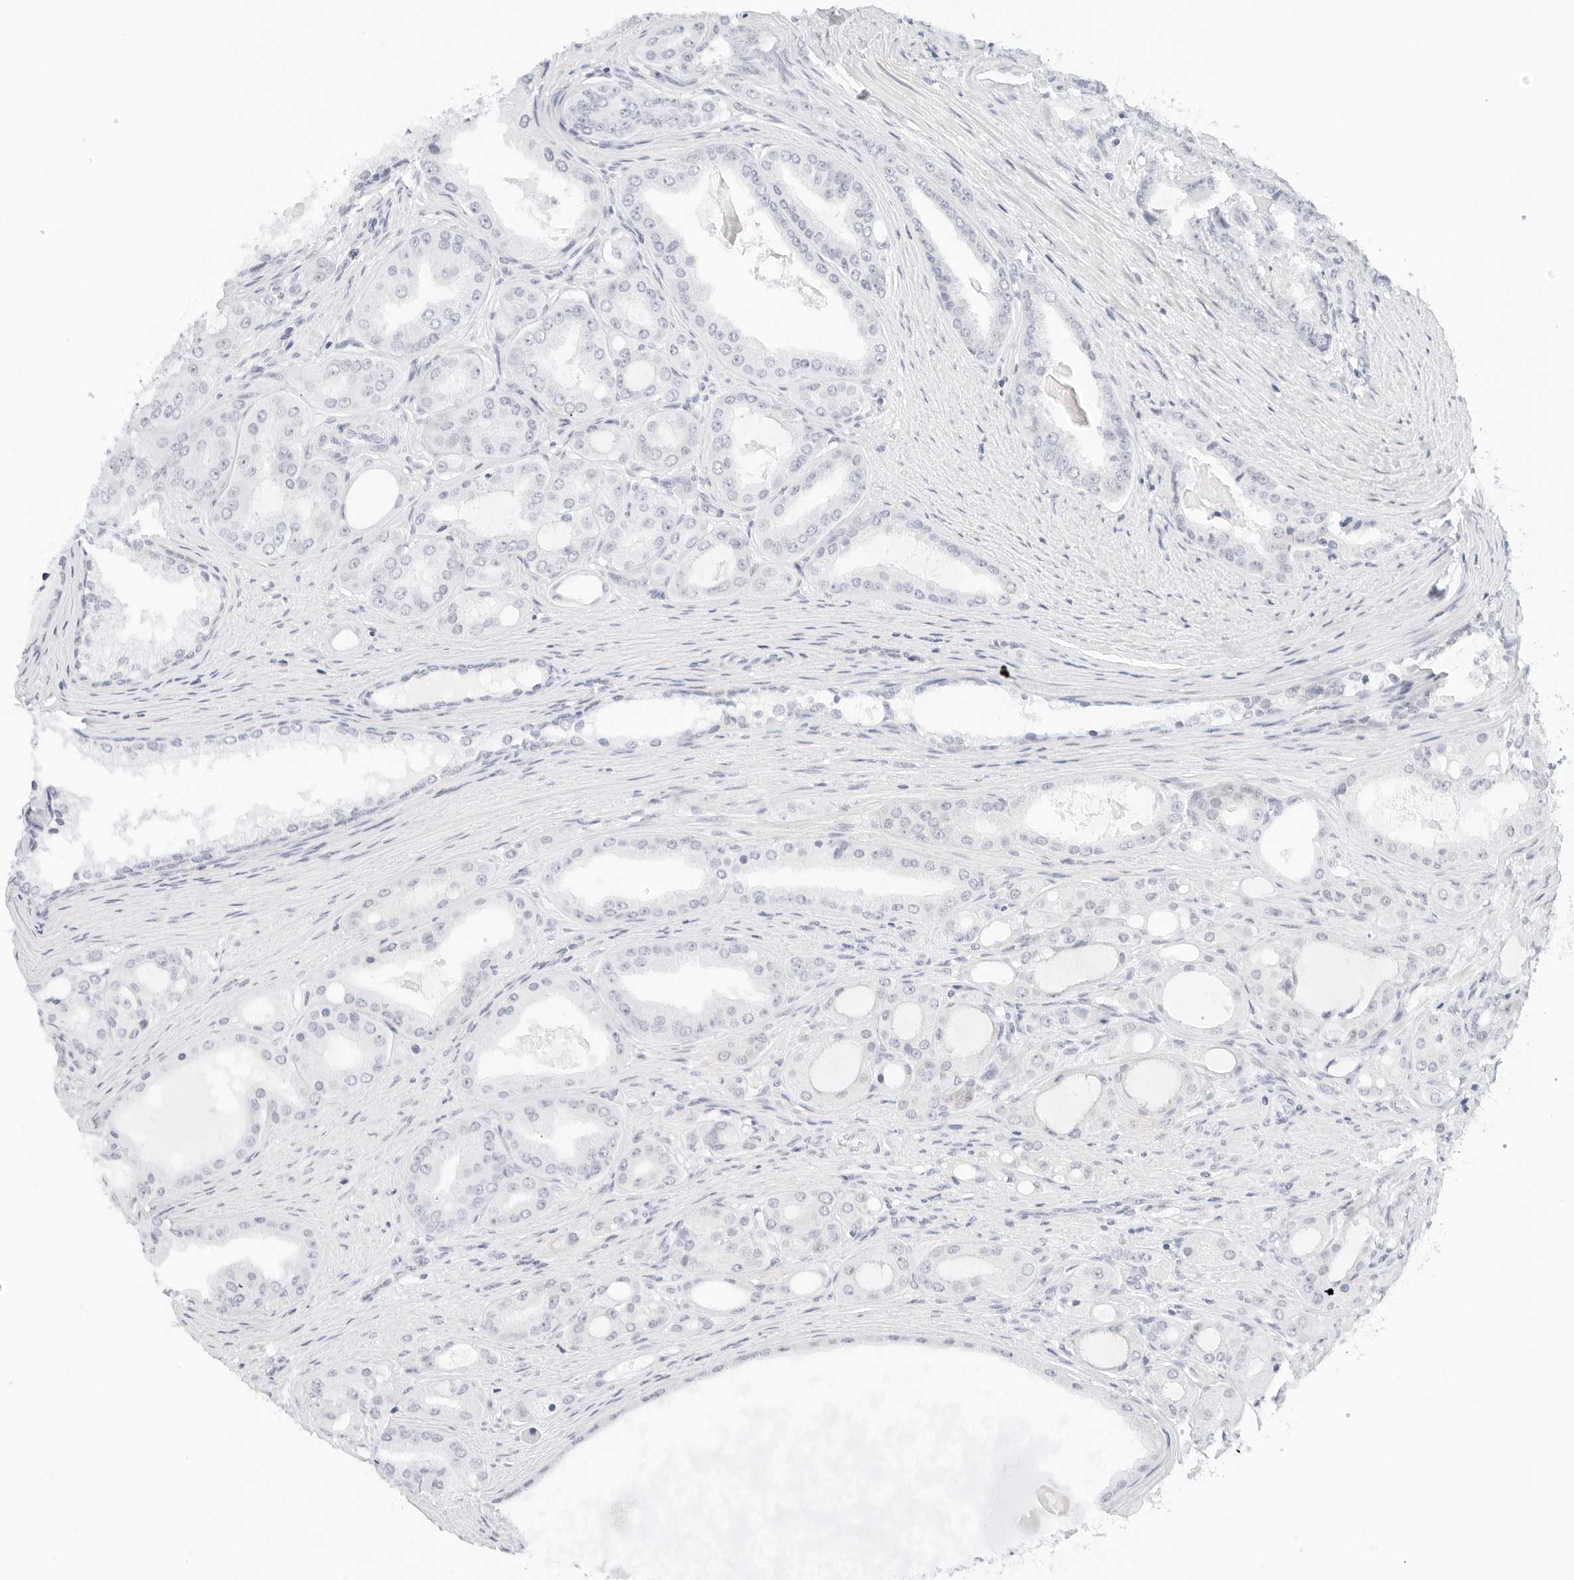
{"staining": {"intensity": "negative", "quantity": "none", "location": "none"}, "tissue": "prostate cancer", "cell_type": "Tumor cells", "image_type": "cancer", "snomed": [{"axis": "morphology", "description": "Adenocarcinoma, High grade"}, {"axis": "topography", "description": "Prostate"}], "caption": "A high-resolution micrograph shows immunohistochemistry (IHC) staining of prostate cancer (adenocarcinoma (high-grade)), which exhibits no significant positivity in tumor cells.", "gene": "CD22", "patient": {"sex": "male", "age": 60}}